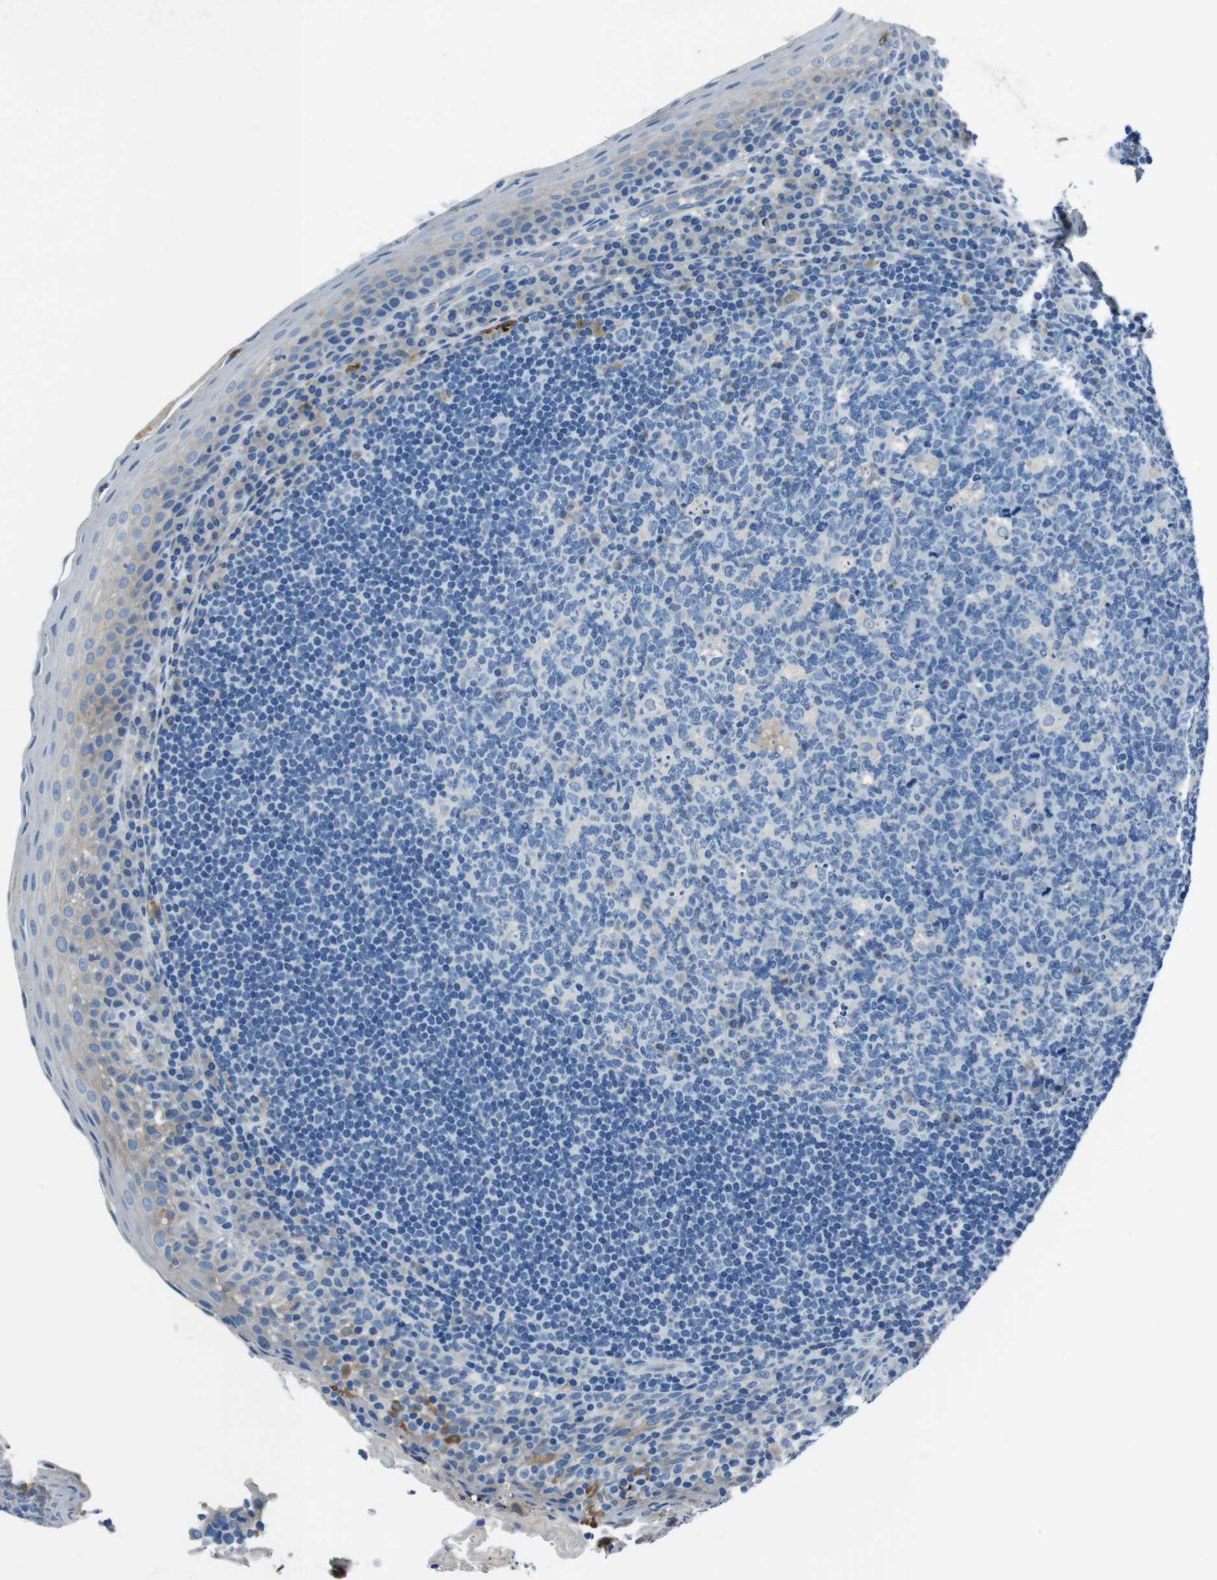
{"staining": {"intensity": "negative", "quantity": "none", "location": "none"}, "tissue": "tonsil", "cell_type": "Germinal center cells", "image_type": "normal", "snomed": [{"axis": "morphology", "description": "Normal tissue, NOS"}, {"axis": "topography", "description": "Tonsil"}], "caption": "The photomicrograph shows no staining of germinal center cells in normal tonsil. (DAB immunohistochemistry, high magnification).", "gene": "TULP3", "patient": {"sex": "male", "age": 17}}